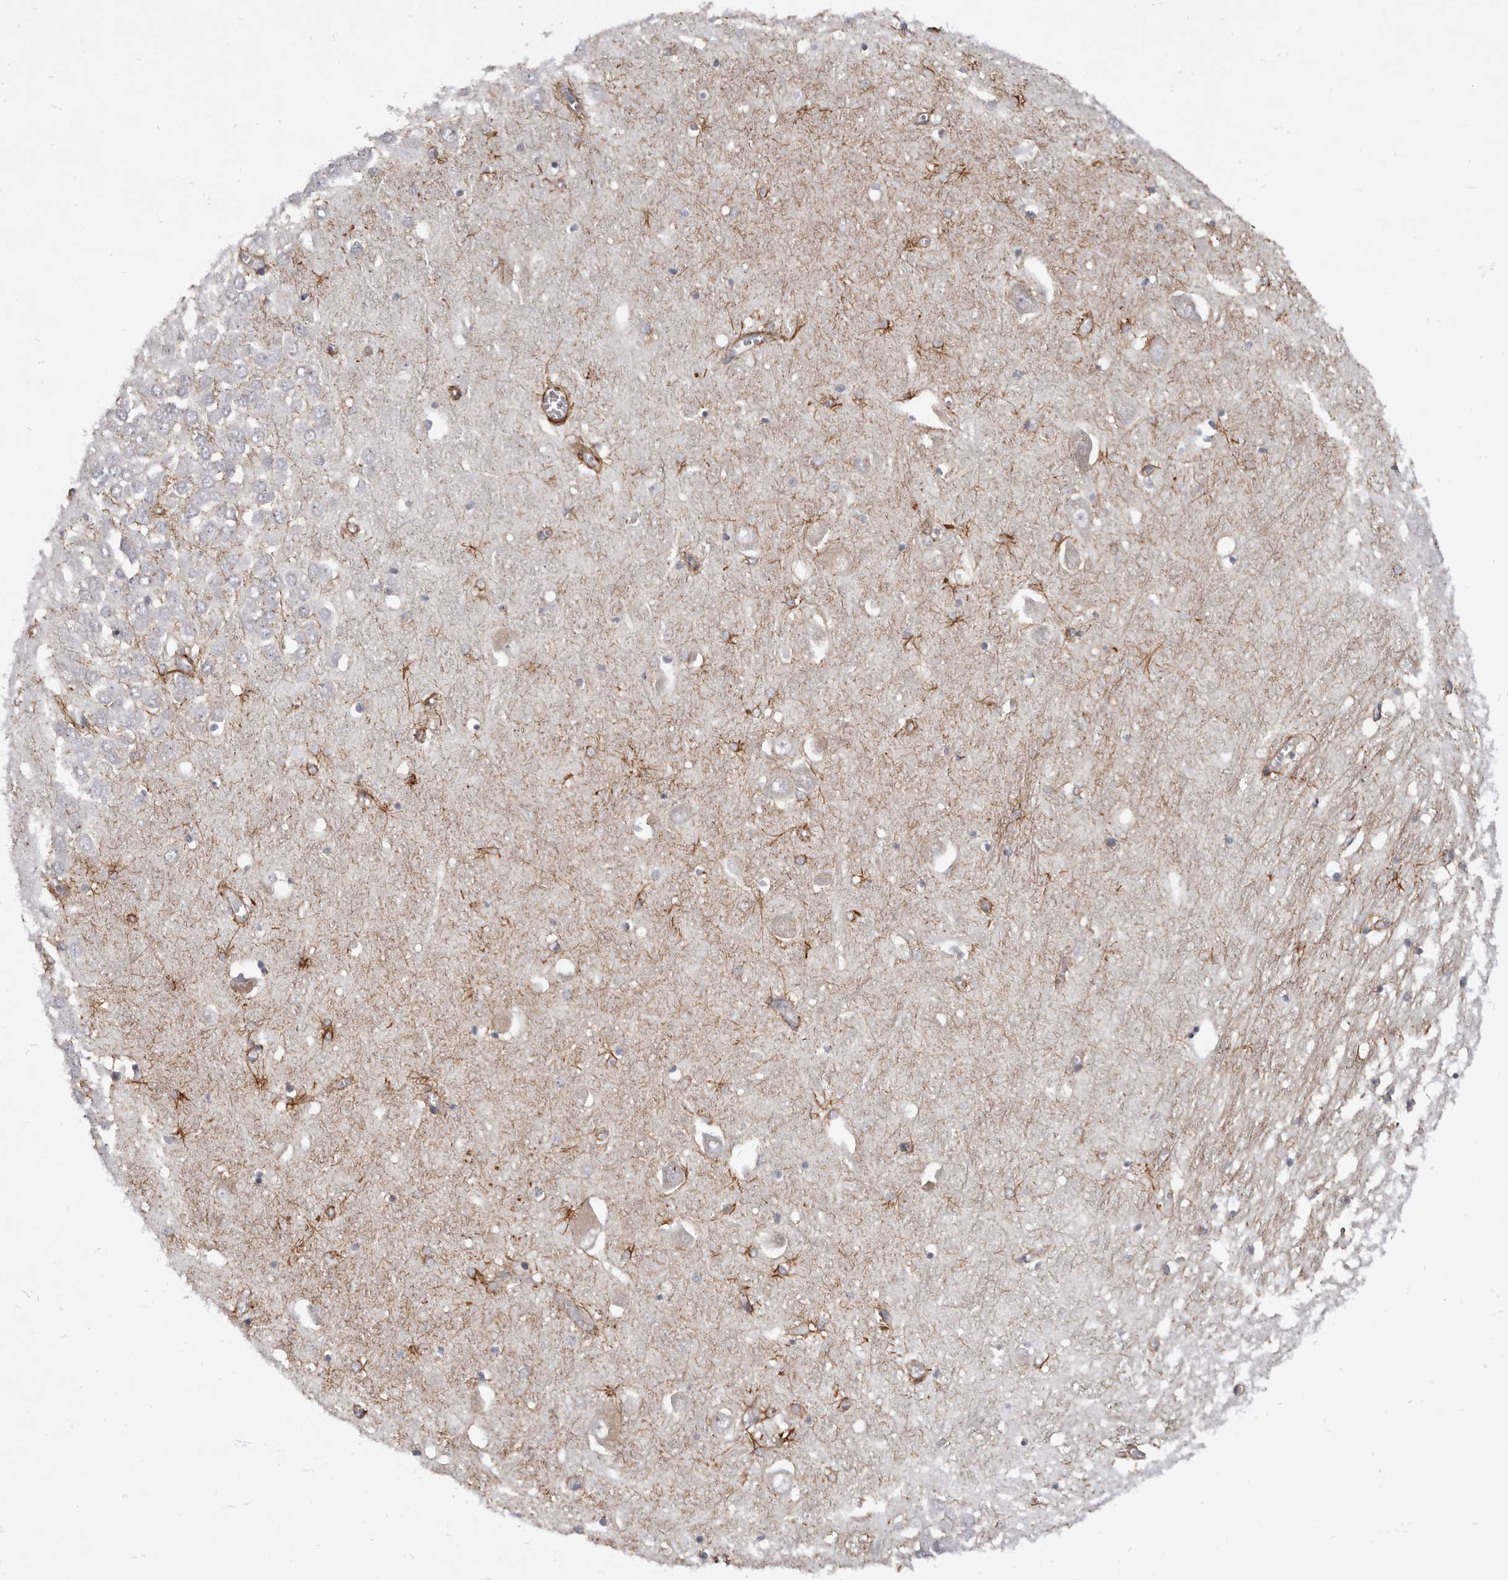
{"staining": {"intensity": "negative", "quantity": "none", "location": "none"}, "tissue": "hippocampus", "cell_type": "Glial cells", "image_type": "normal", "snomed": [{"axis": "morphology", "description": "Normal tissue, NOS"}, {"axis": "topography", "description": "Hippocampus"}], "caption": "Protein analysis of benign hippocampus displays no significant staining in glial cells.", "gene": "CGN", "patient": {"sex": "male", "age": 70}}